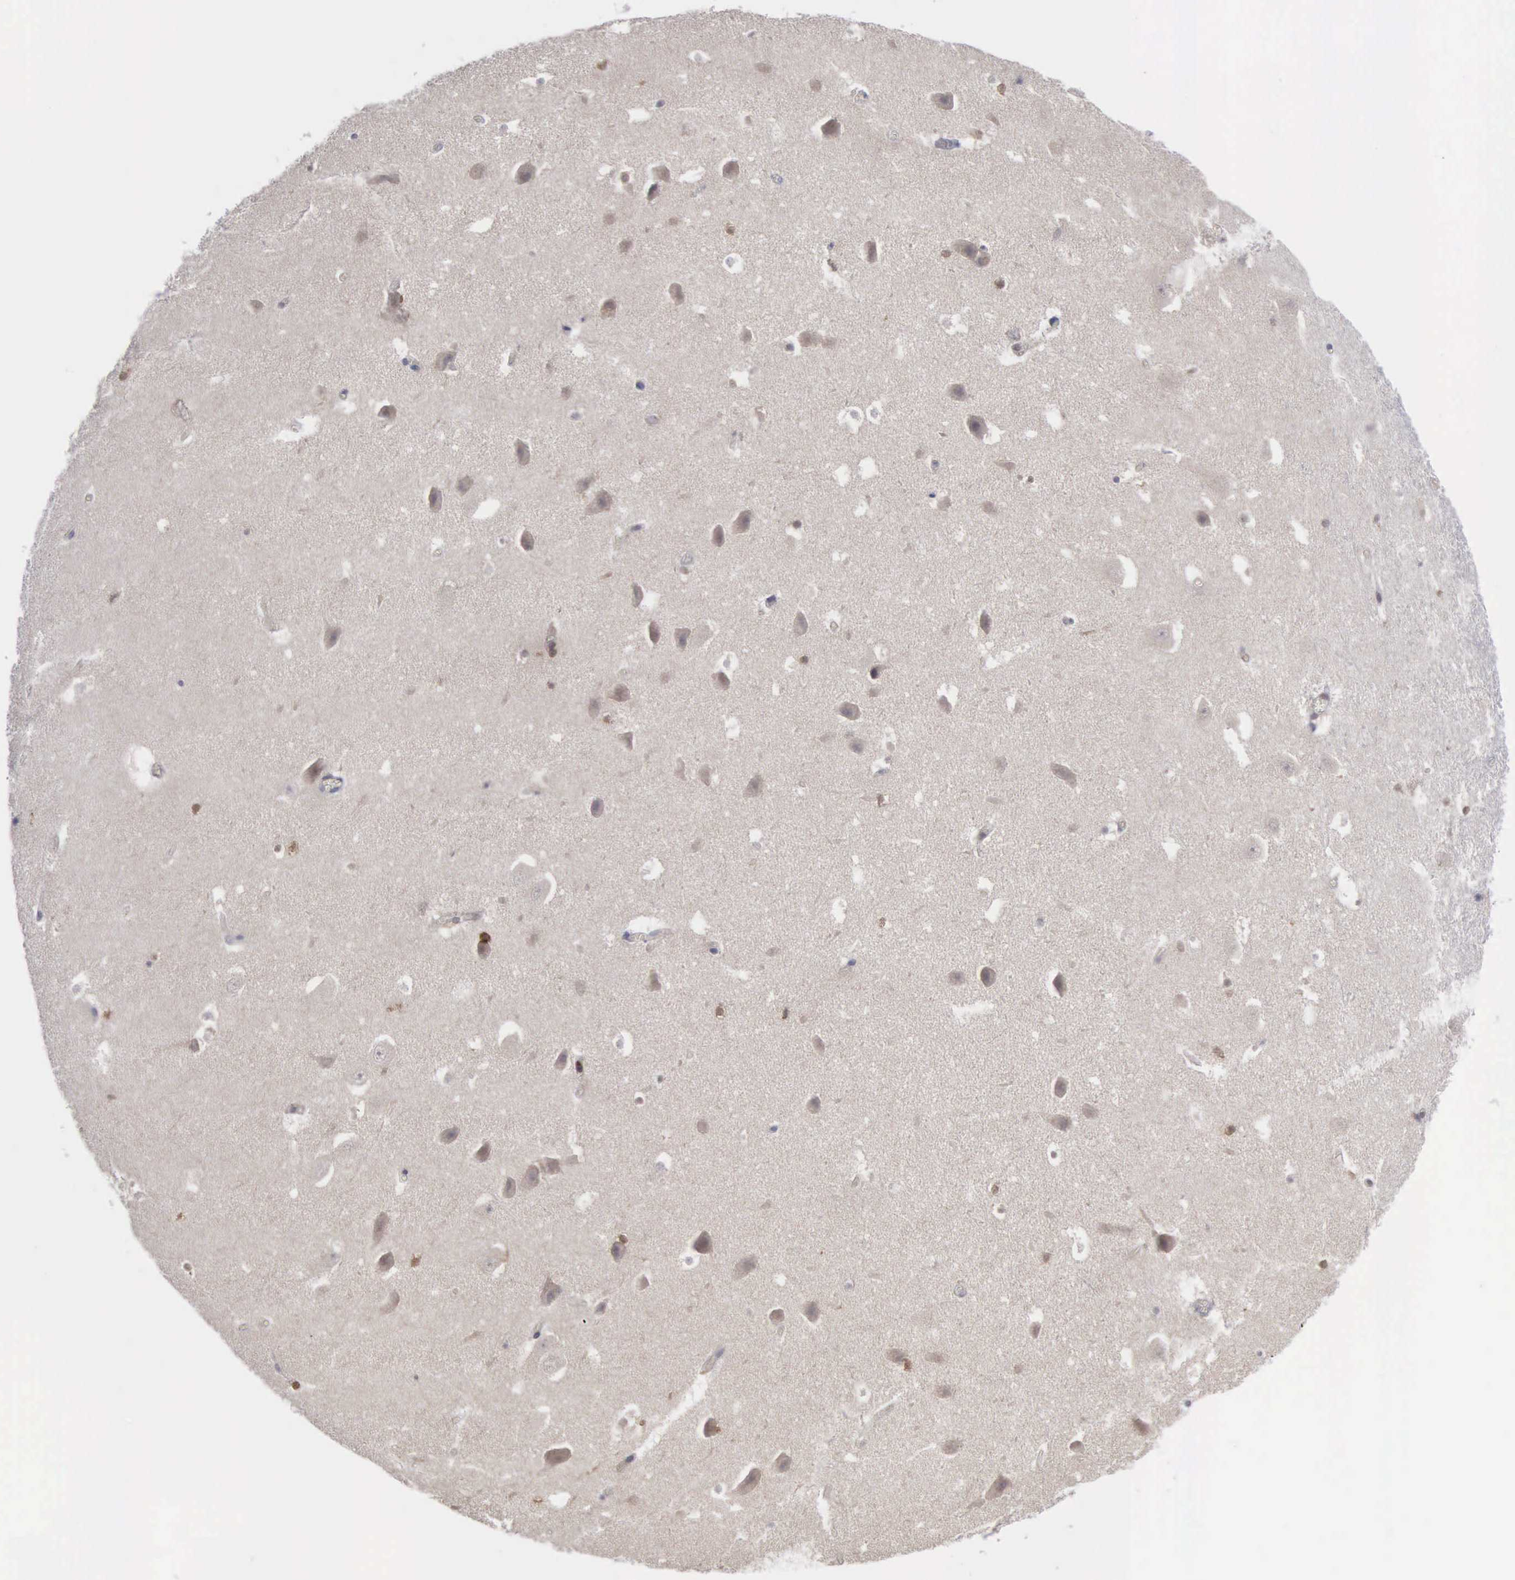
{"staining": {"intensity": "weak", "quantity": "<25%", "location": "nuclear"}, "tissue": "hippocampus", "cell_type": "Glial cells", "image_type": "normal", "snomed": [{"axis": "morphology", "description": "Normal tissue, NOS"}, {"axis": "topography", "description": "Hippocampus"}], "caption": "The image demonstrates no staining of glial cells in benign hippocampus.", "gene": "TRMT5", "patient": {"sex": "male", "age": 45}}